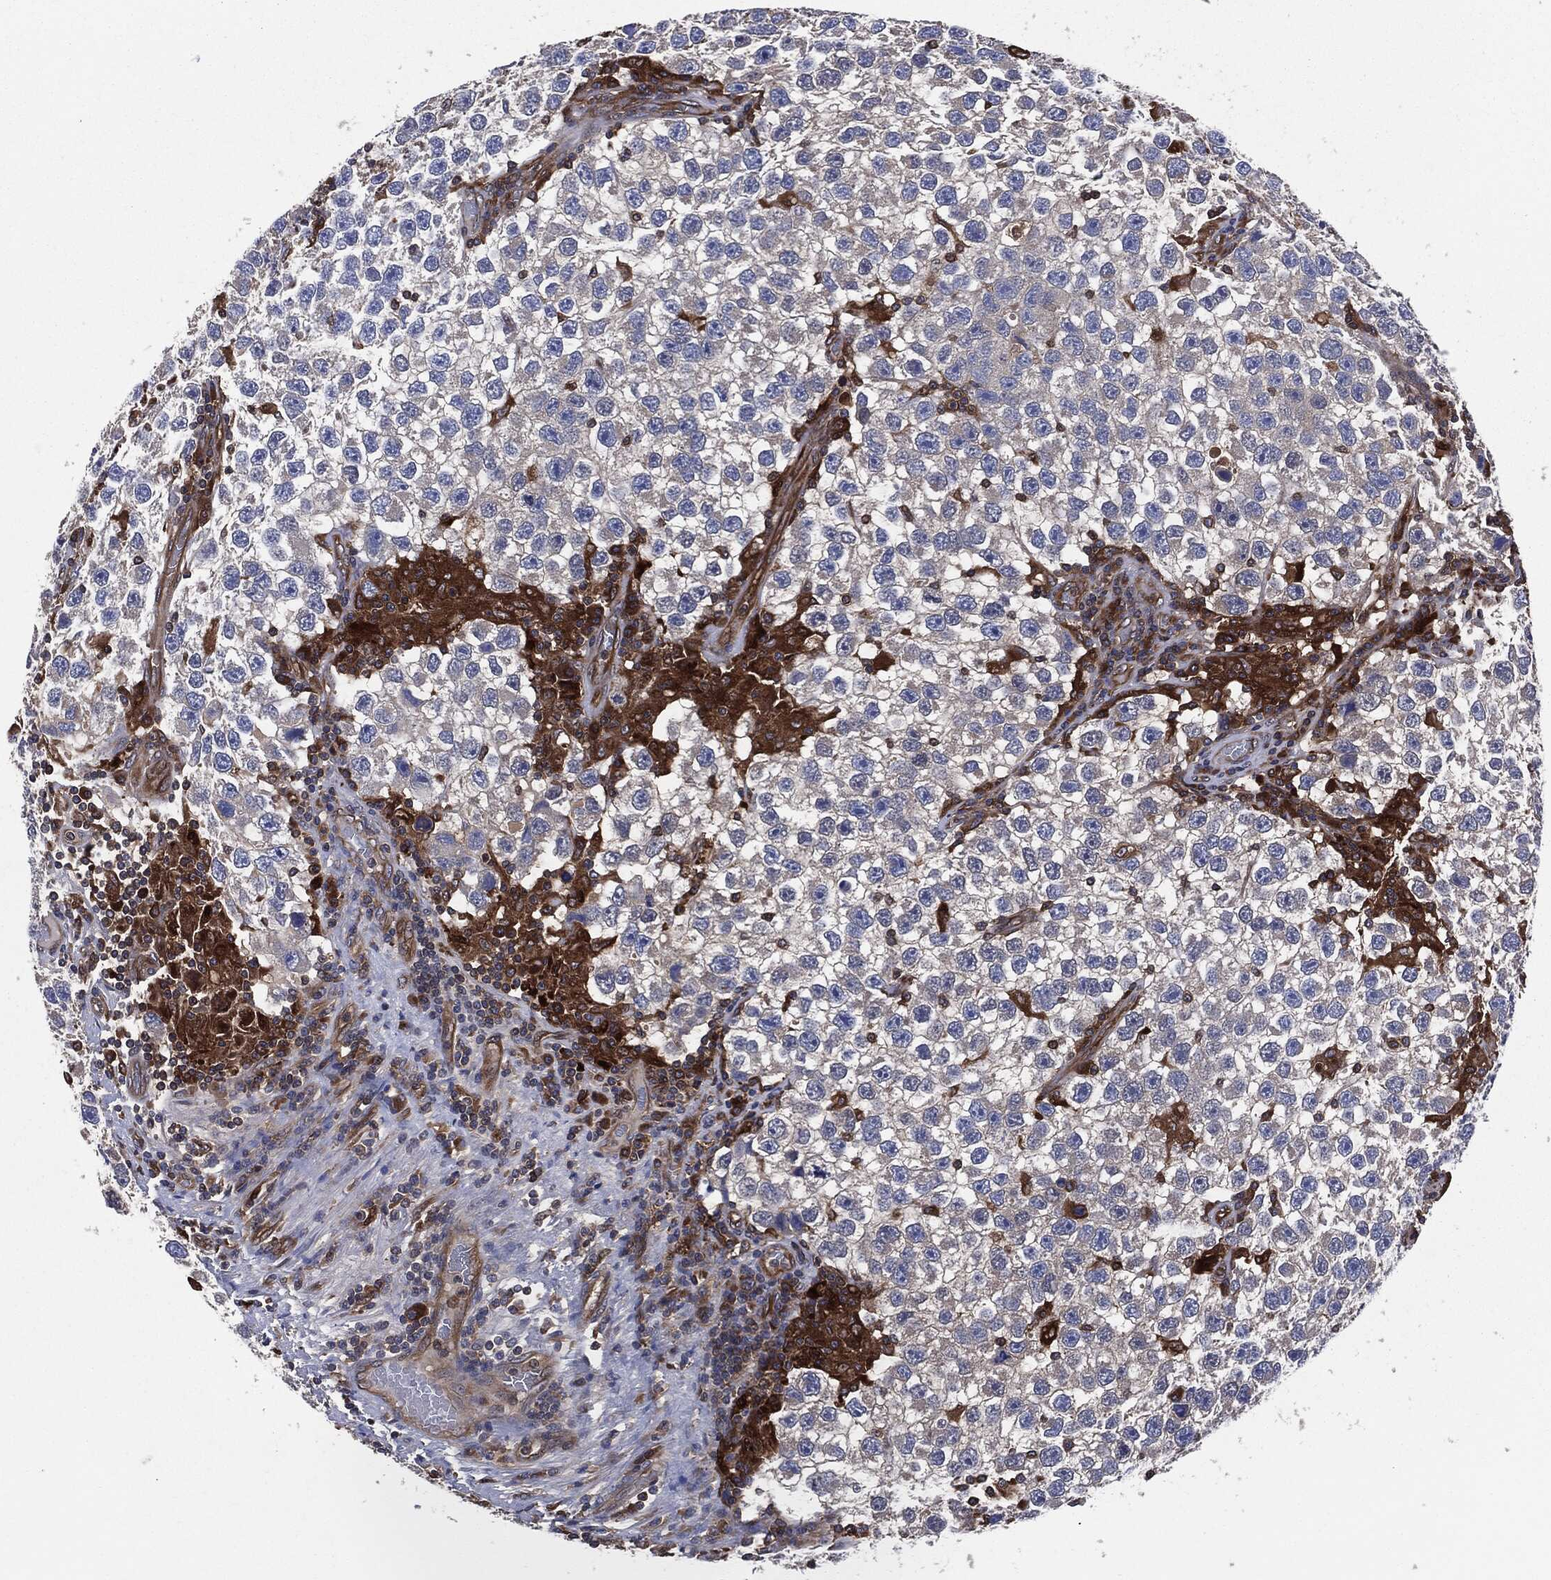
{"staining": {"intensity": "negative", "quantity": "none", "location": "none"}, "tissue": "testis cancer", "cell_type": "Tumor cells", "image_type": "cancer", "snomed": [{"axis": "morphology", "description": "Seminoma, NOS"}, {"axis": "topography", "description": "Testis"}], "caption": "This is an IHC histopathology image of human testis cancer. There is no staining in tumor cells.", "gene": "XPNPEP1", "patient": {"sex": "male", "age": 26}}